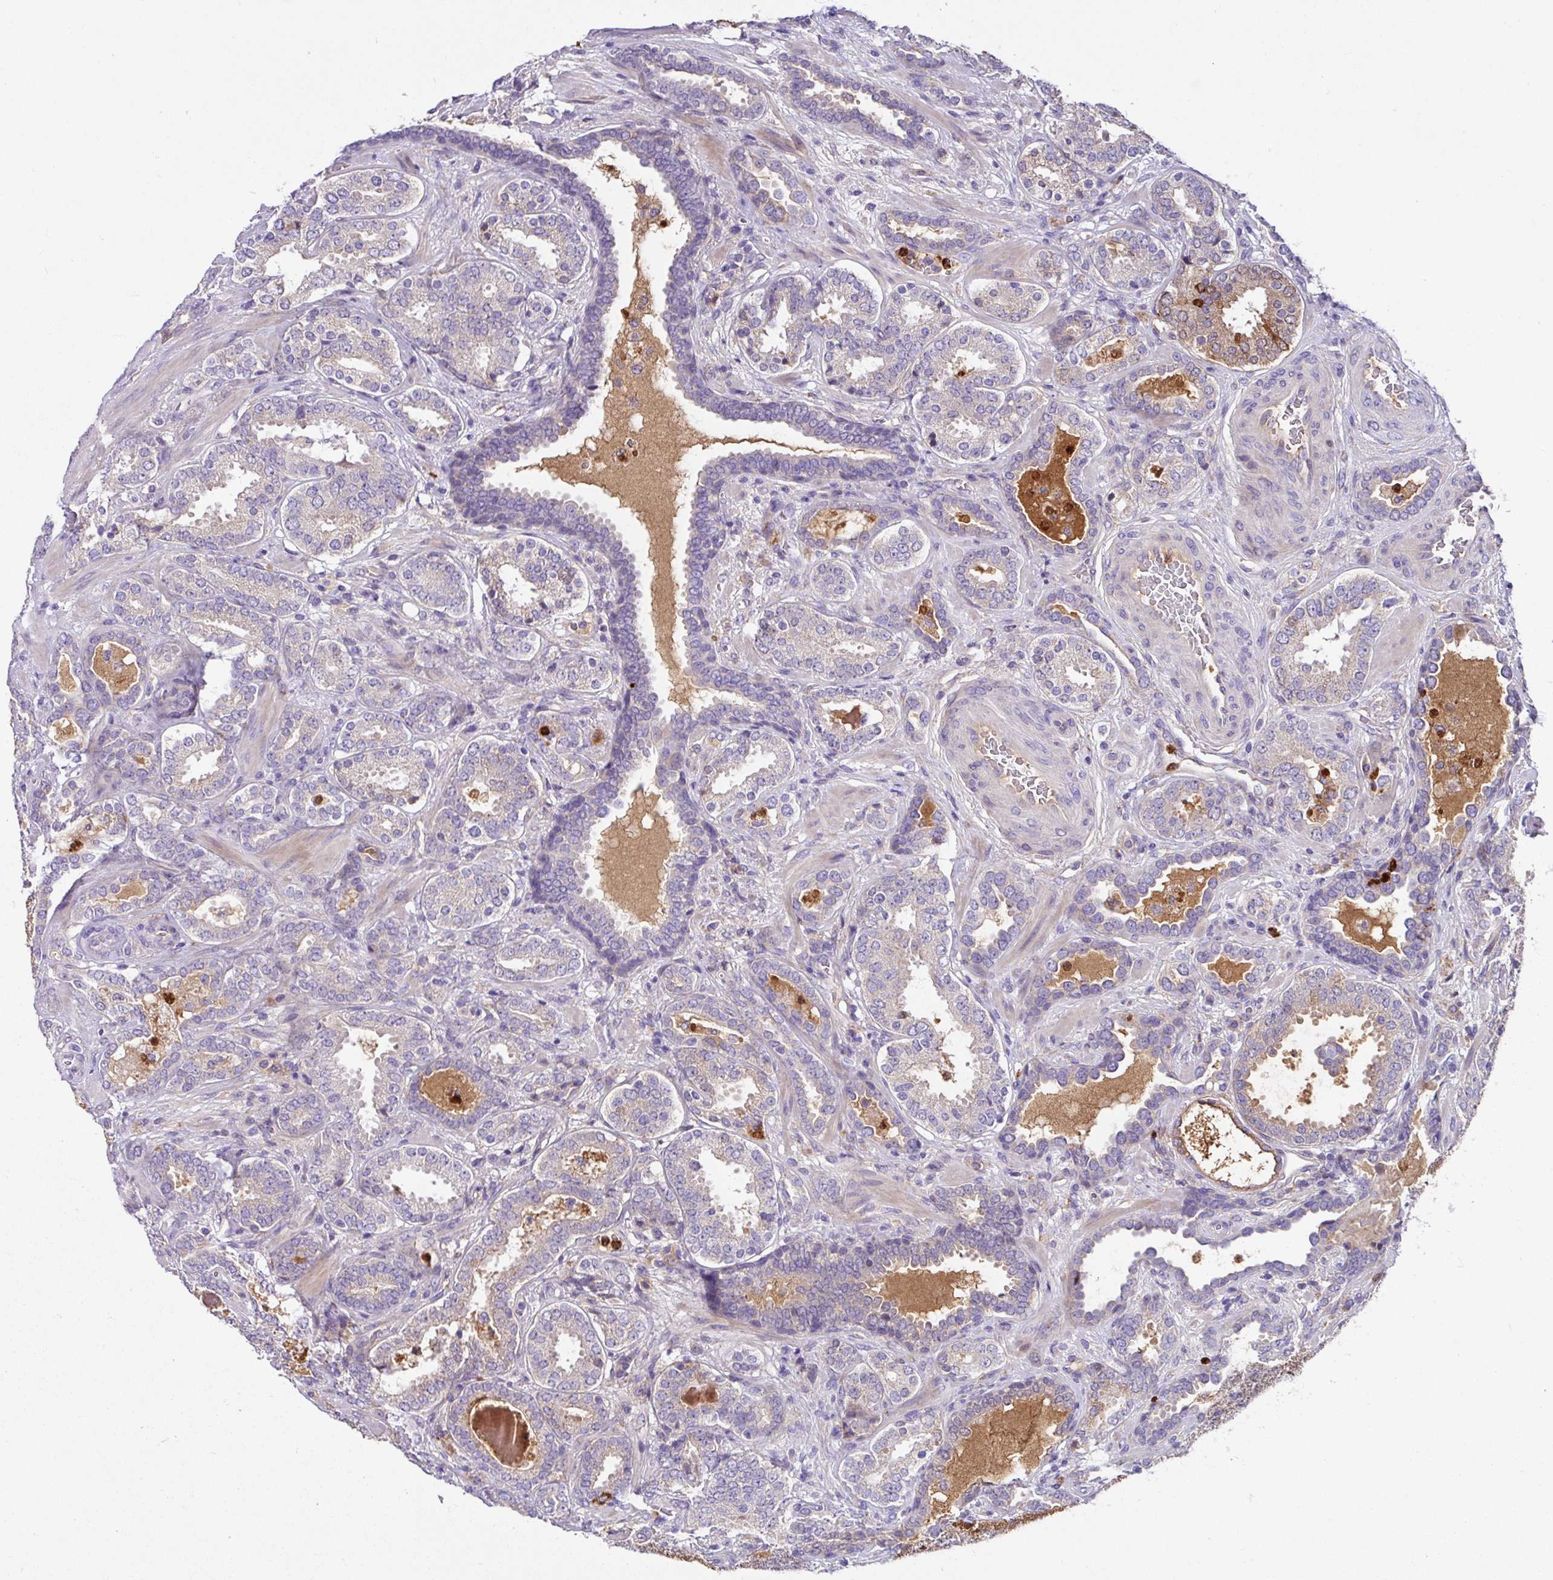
{"staining": {"intensity": "moderate", "quantity": "<25%", "location": "cytoplasmic/membranous"}, "tissue": "prostate cancer", "cell_type": "Tumor cells", "image_type": "cancer", "snomed": [{"axis": "morphology", "description": "Adenocarcinoma, High grade"}, {"axis": "topography", "description": "Prostate"}], "caption": "Immunohistochemistry (IHC) image of human high-grade adenocarcinoma (prostate) stained for a protein (brown), which demonstrates low levels of moderate cytoplasmic/membranous expression in about <25% of tumor cells.", "gene": "CRISP3", "patient": {"sex": "male", "age": 65}}